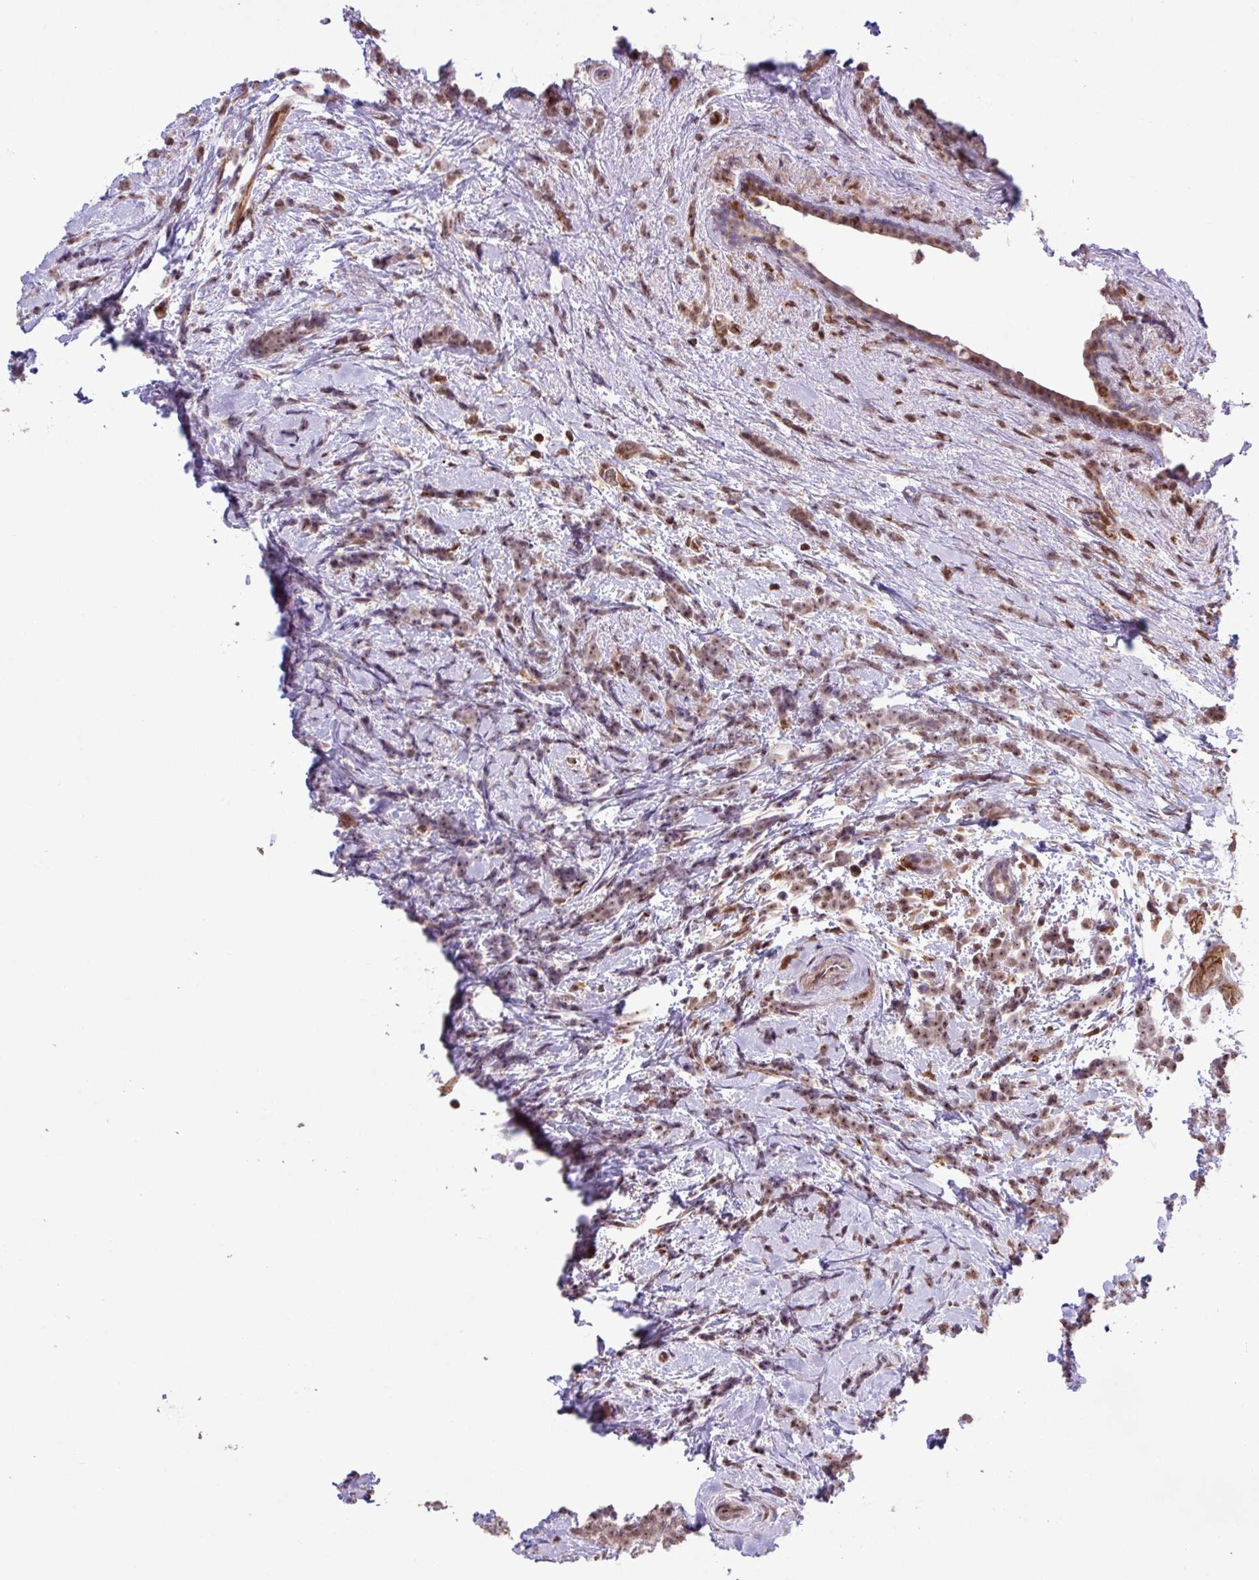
{"staining": {"intensity": "weak", "quantity": ">75%", "location": "nuclear"}, "tissue": "breast cancer", "cell_type": "Tumor cells", "image_type": "cancer", "snomed": [{"axis": "morphology", "description": "Lobular carcinoma"}, {"axis": "topography", "description": "Breast"}], "caption": "Human lobular carcinoma (breast) stained for a protein (brown) reveals weak nuclear positive staining in about >75% of tumor cells.", "gene": "GON7", "patient": {"sex": "female", "age": 58}}